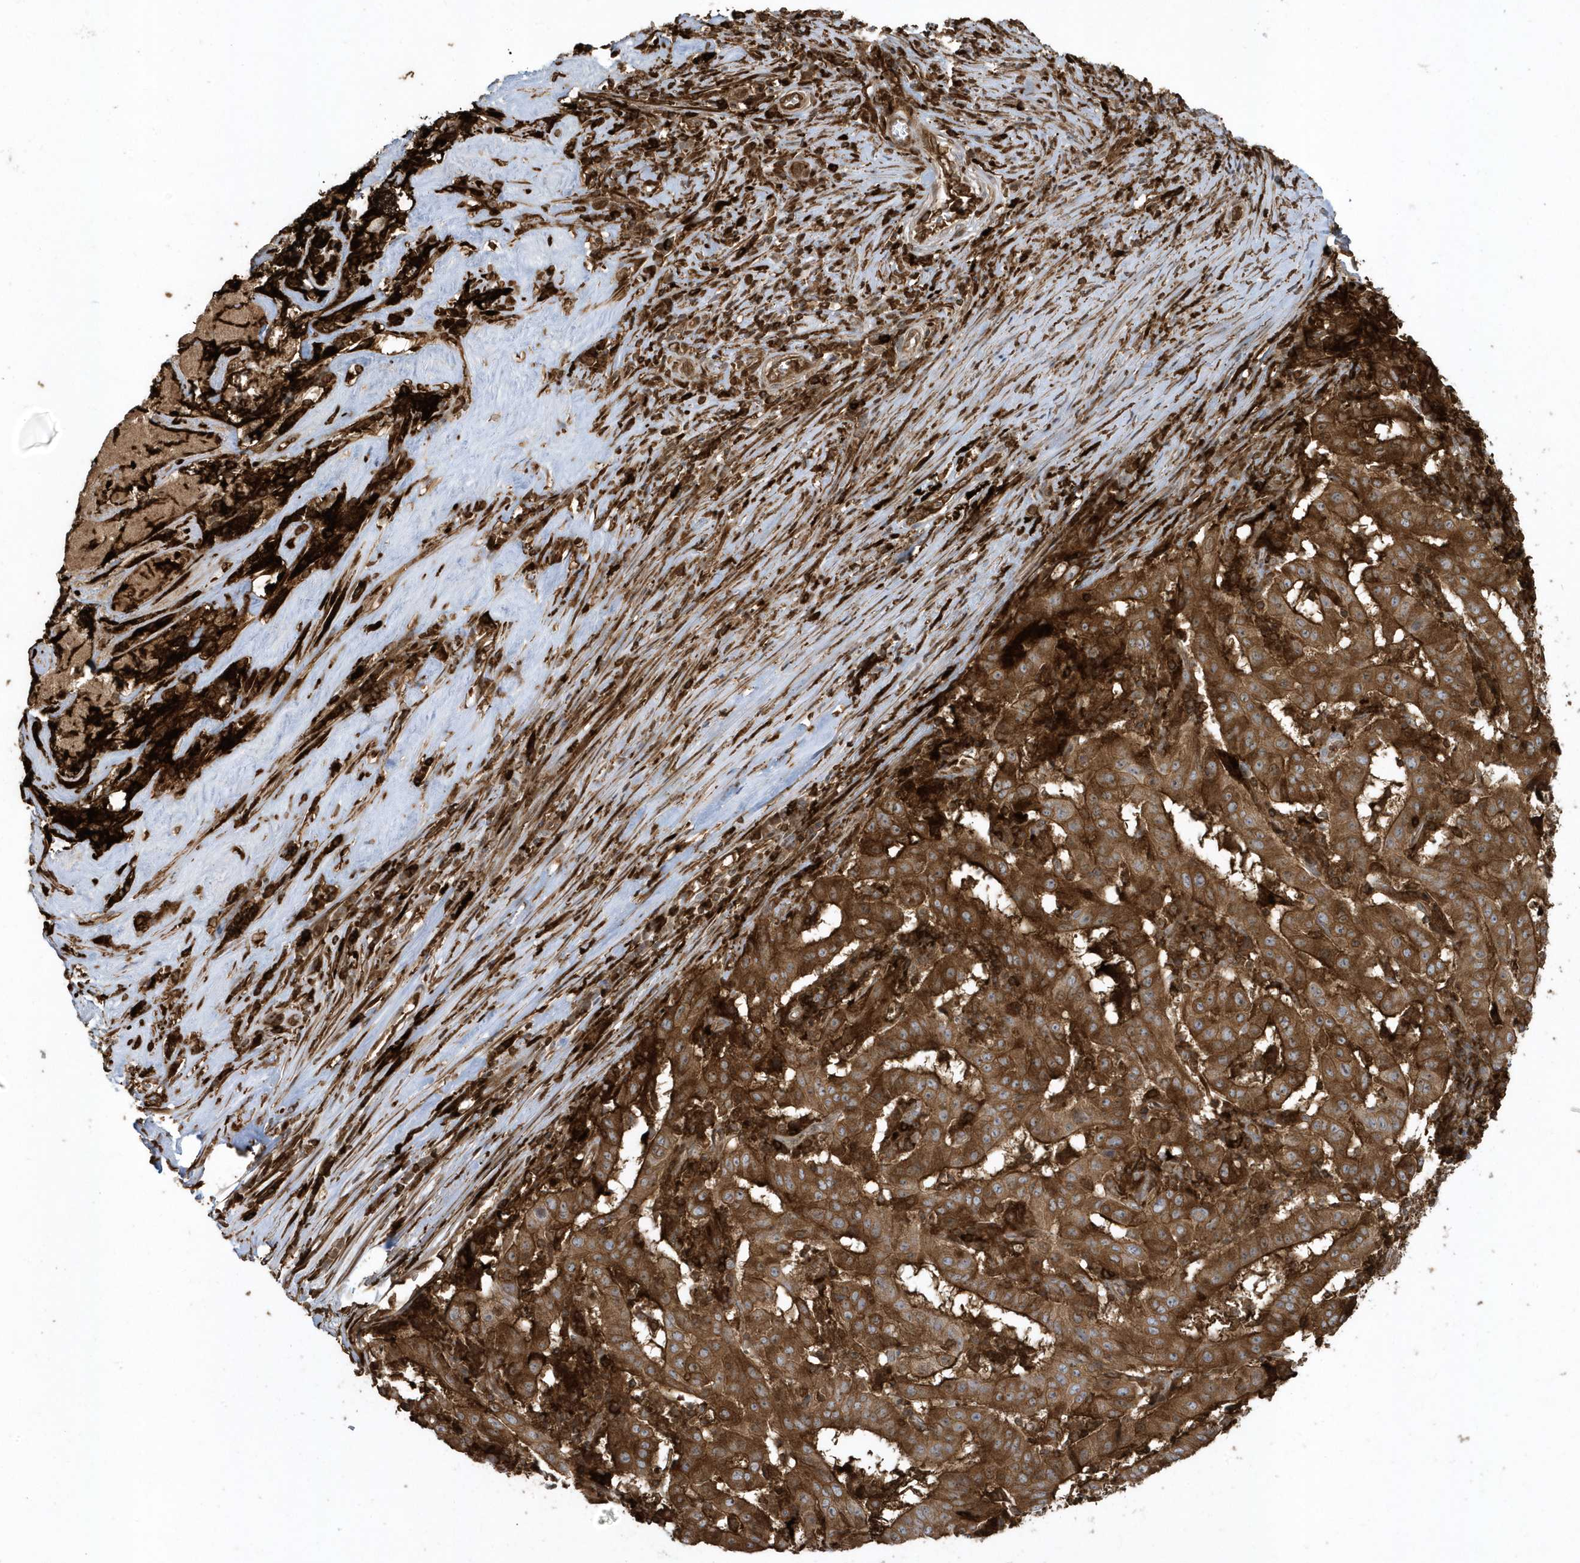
{"staining": {"intensity": "strong", "quantity": ">75%", "location": "cytoplasmic/membranous"}, "tissue": "pancreatic cancer", "cell_type": "Tumor cells", "image_type": "cancer", "snomed": [{"axis": "morphology", "description": "Adenocarcinoma, NOS"}, {"axis": "topography", "description": "Pancreas"}], "caption": "Immunohistochemistry (DAB) staining of human adenocarcinoma (pancreatic) demonstrates strong cytoplasmic/membranous protein staining in approximately >75% of tumor cells.", "gene": "CLCN6", "patient": {"sex": "male", "age": 63}}